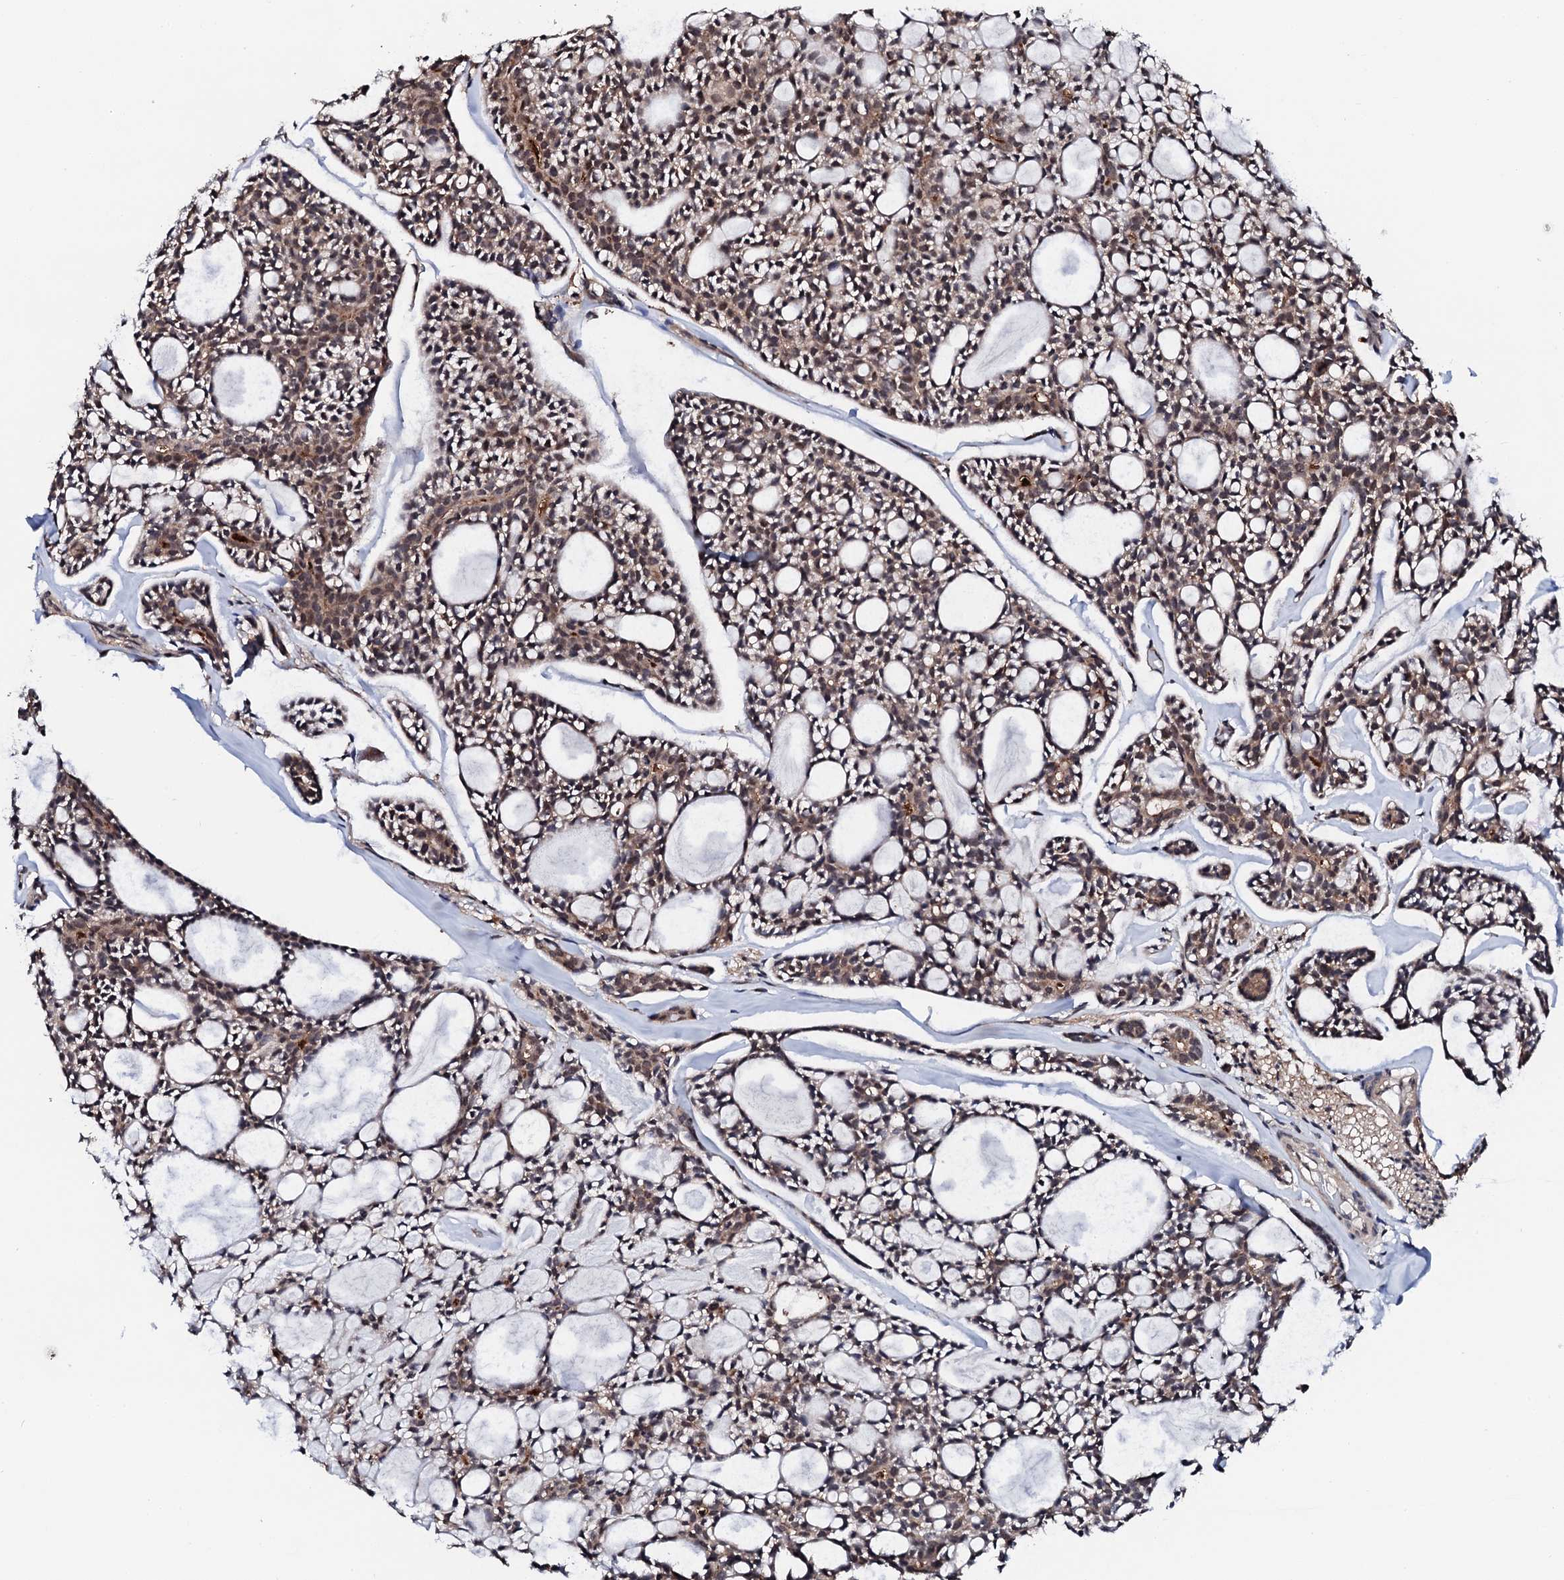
{"staining": {"intensity": "moderate", "quantity": "25%-75%", "location": "cytoplasmic/membranous,nuclear"}, "tissue": "head and neck cancer", "cell_type": "Tumor cells", "image_type": "cancer", "snomed": [{"axis": "morphology", "description": "Adenocarcinoma, NOS"}, {"axis": "topography", "description": "Salivary gland"}, {"axis": "topography", "description": "Head-Neck"}], "caption": "Immunohistochemistry of head and neck adenocarcinoma shows medium levels of moderate cytoplasmic/membranous and nuclear staining in about 25%-75% of tumor cells.", "gene": "EDC3", "patient": {"sex": "male", "age": 55}}